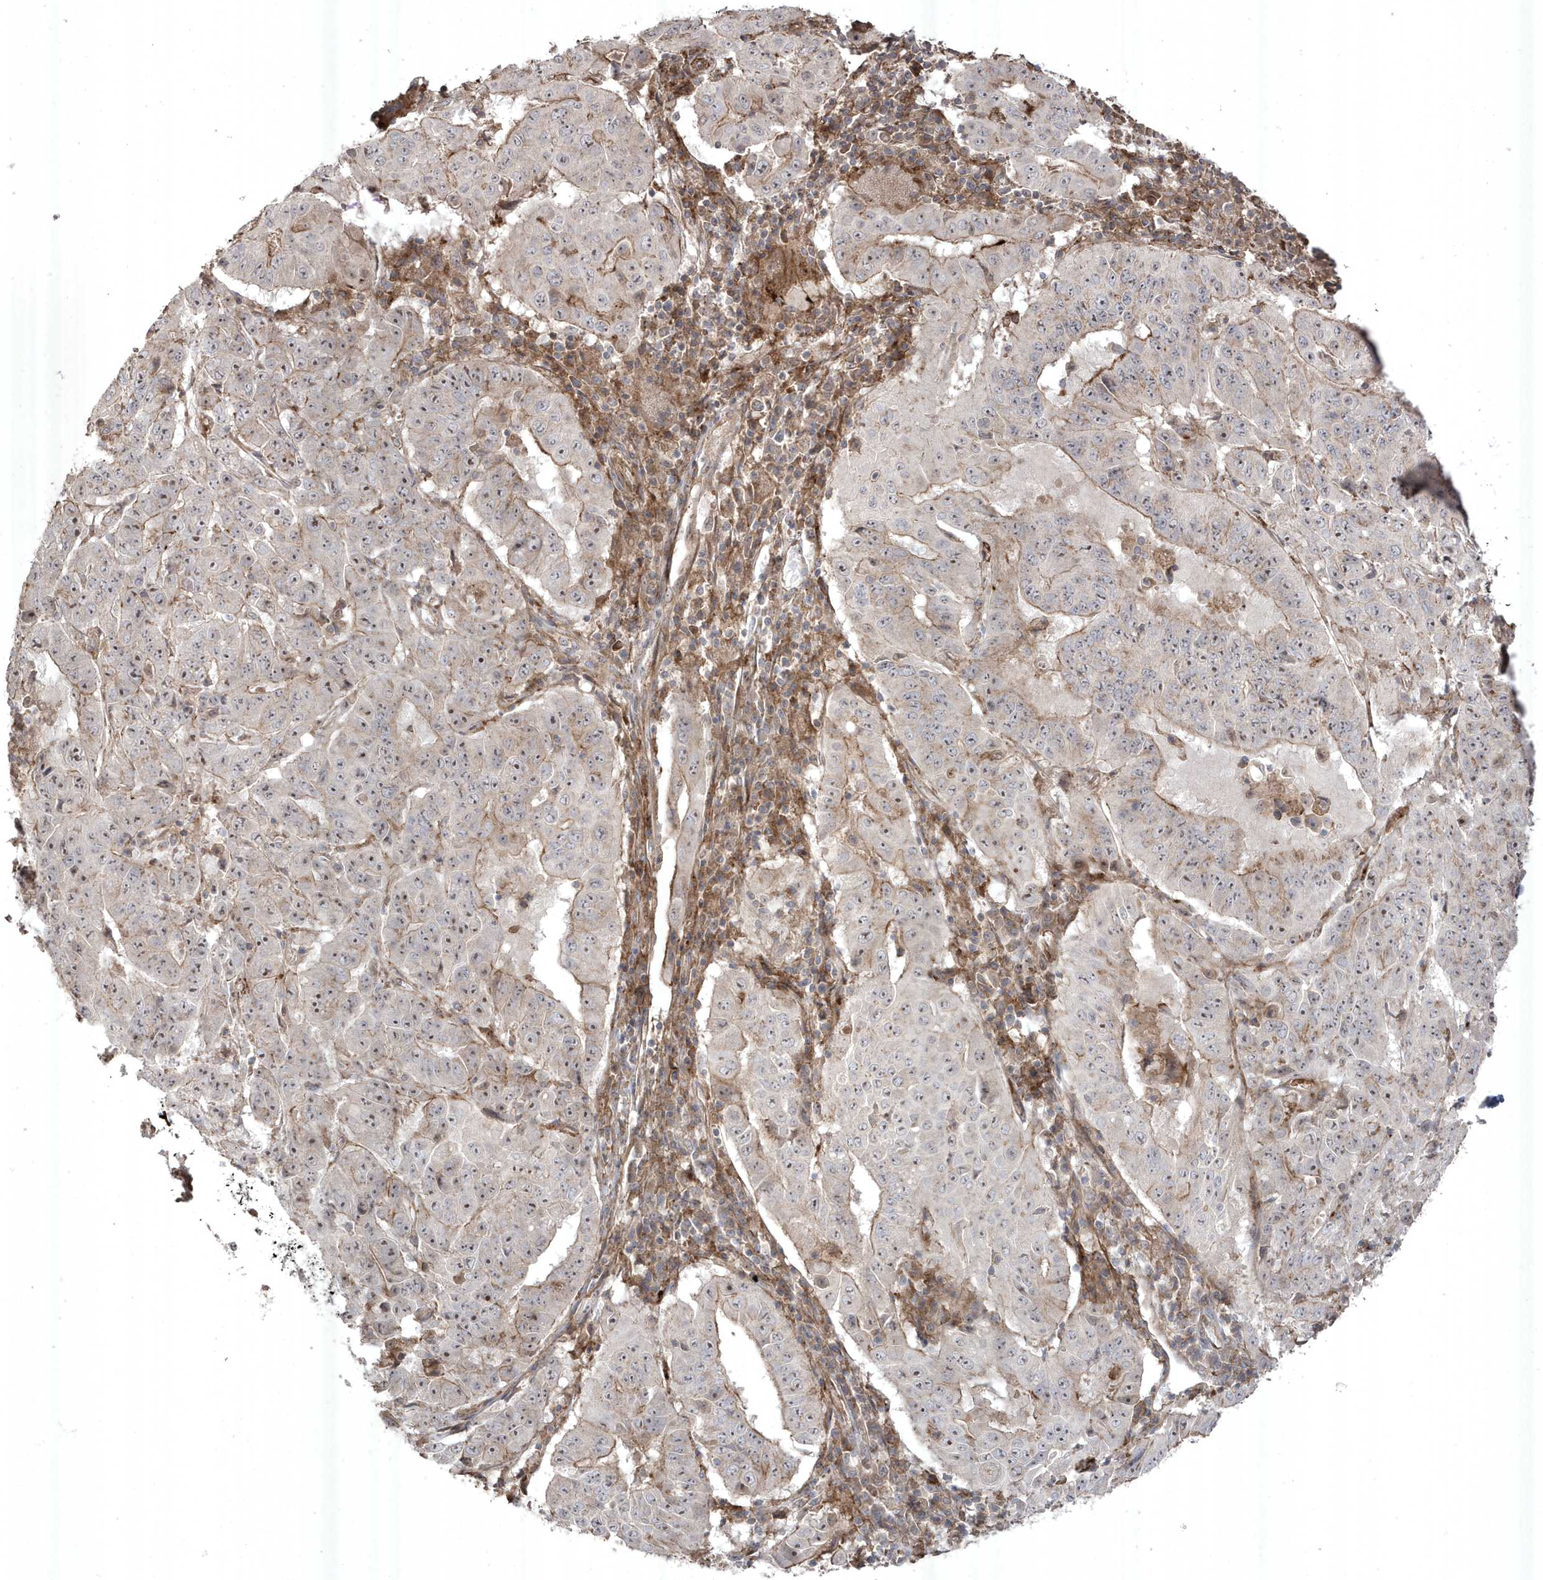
{"staining": {"intensity": "weak", "quantity": "<25%", "location": "nuclear"}, "tissue": "pancreatic cancer", "cell_type": "Tumor cells", "image_type": "cancer", "snomed": [{"axis": "morphology", "description": "Adenocarcinoma, NOS"}, {"axis": "topography", "description": "Pancreas"}], "caption": "The photomicrograph demonstrates no significant expression in tumor cells of pancreatic cancer. (Stains: DAB IHC with hematoxylin counter stain, Microscopy: brightfield microscopy at high magnification).", "gene": "CETN3", "patient": {"sex": "male", "age": 63}}